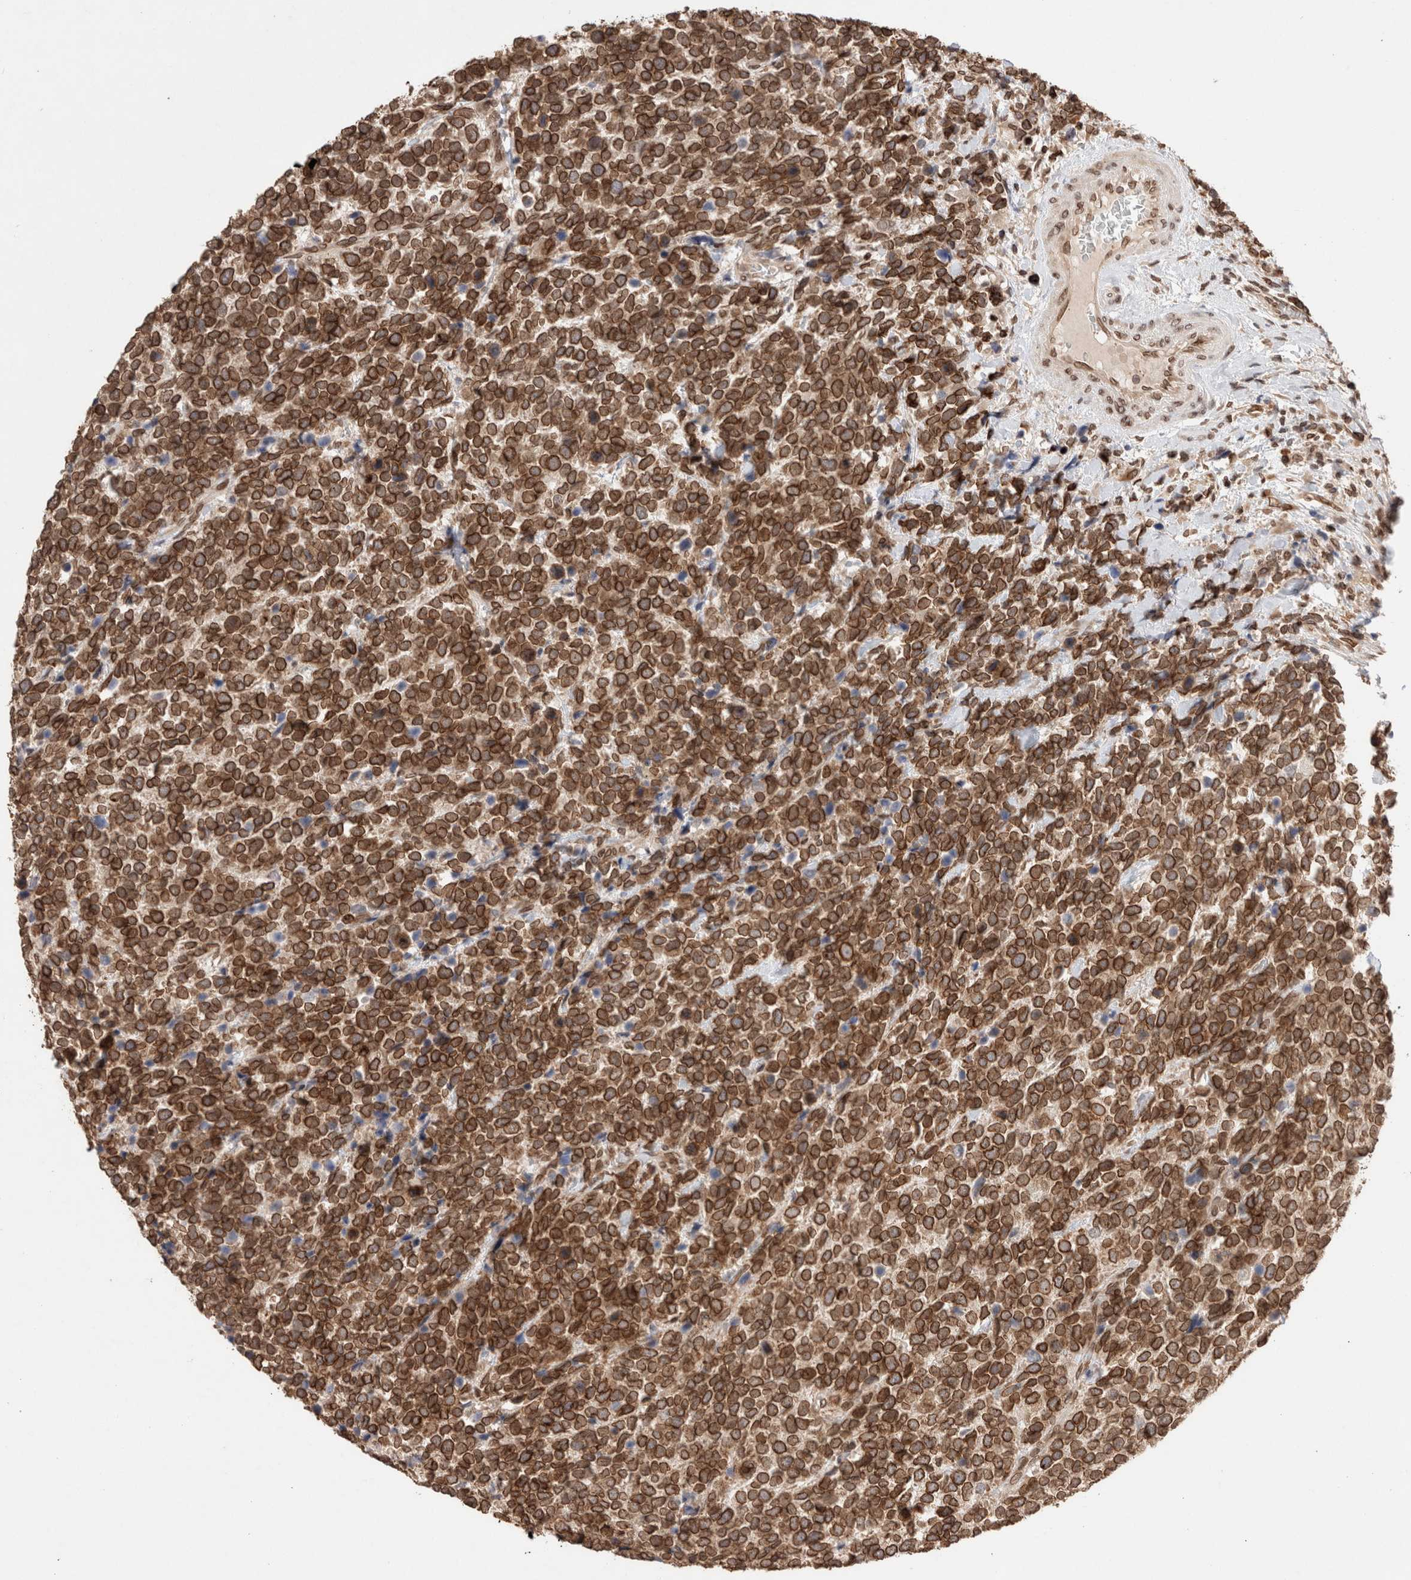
{"staining": {"intensity": "strong", "quantity": ">75%", "location": "cytoplasmic/membranous,nuclear"}, "tissue": "urothelial cancer", "cell_type": "Tumor cells", "image_type": "cancer", "snomed": [{"axis": "morphology", "description": "Urothelial carcinoma, High grade"}, {"axis": "topography", "description": "Urinary bladder"}], "caption": "High-grade urothelial carcinoma stained with a protein marker shows strong staining in tumor cells.", "gene": "TPR", "patient": {"sex": "female", "age": 82}}